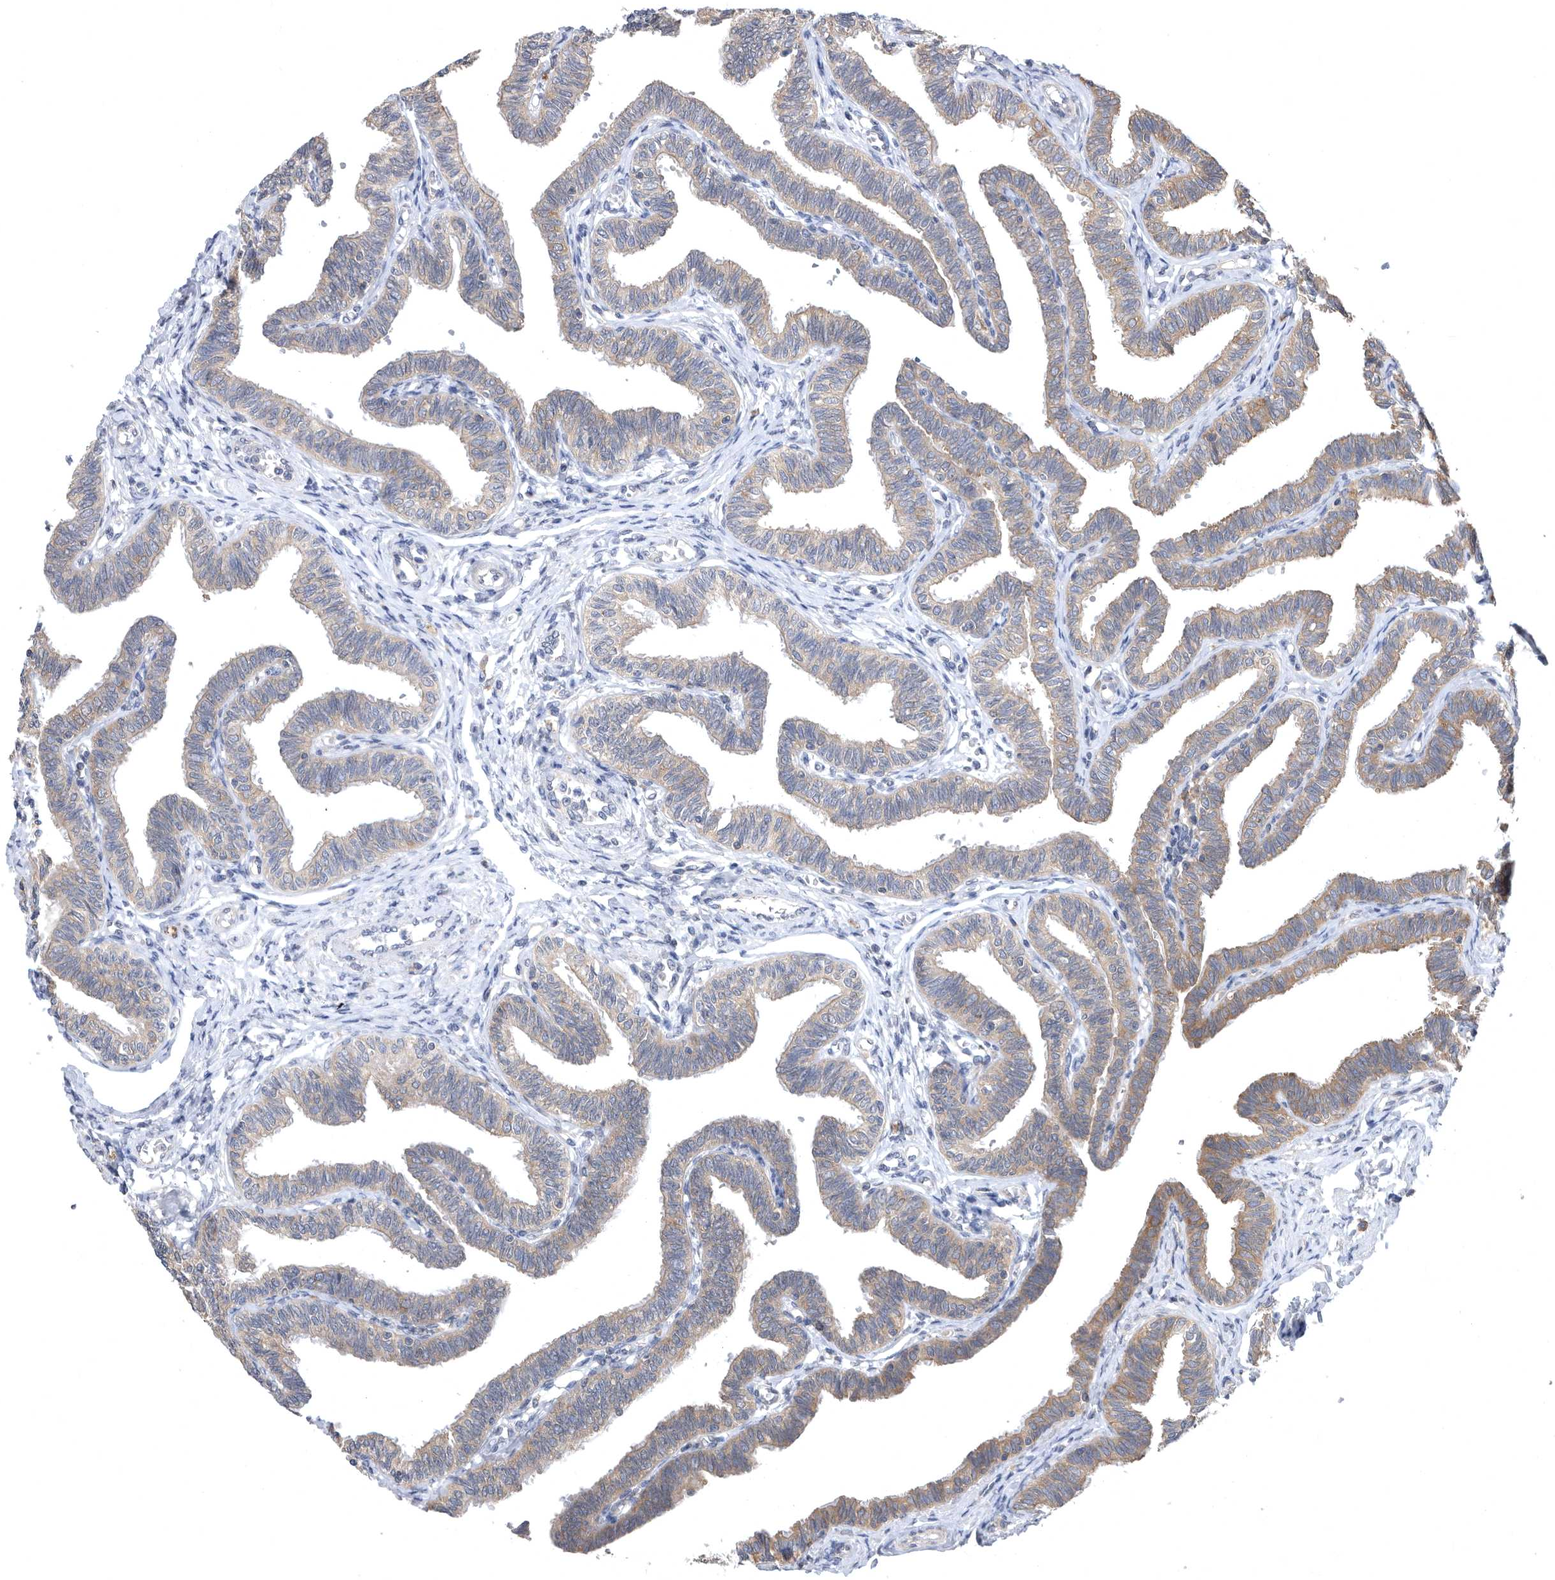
{"staining": {"intensity": "moderate", "quantity": ">75%", "location": "cytoplasmic/membranous"}, "tissue": "fallopian tube", "cell_type": "Glandular cells", "image_type": "normal", "snomed": [{"axis": "morphology", "description": "Normal tissue, NOS"}, {"axis": "topography", "description": "Fallopian tube"}, {"axis": "topography", "description": "Ovary"}], "caption": "Normal fallopian tube displays moderate cytoplasmic/membranous positivity in about >75% of glandular cells.", "gene": "CCT4", "patient": {"sex": "female", "age": 23}}